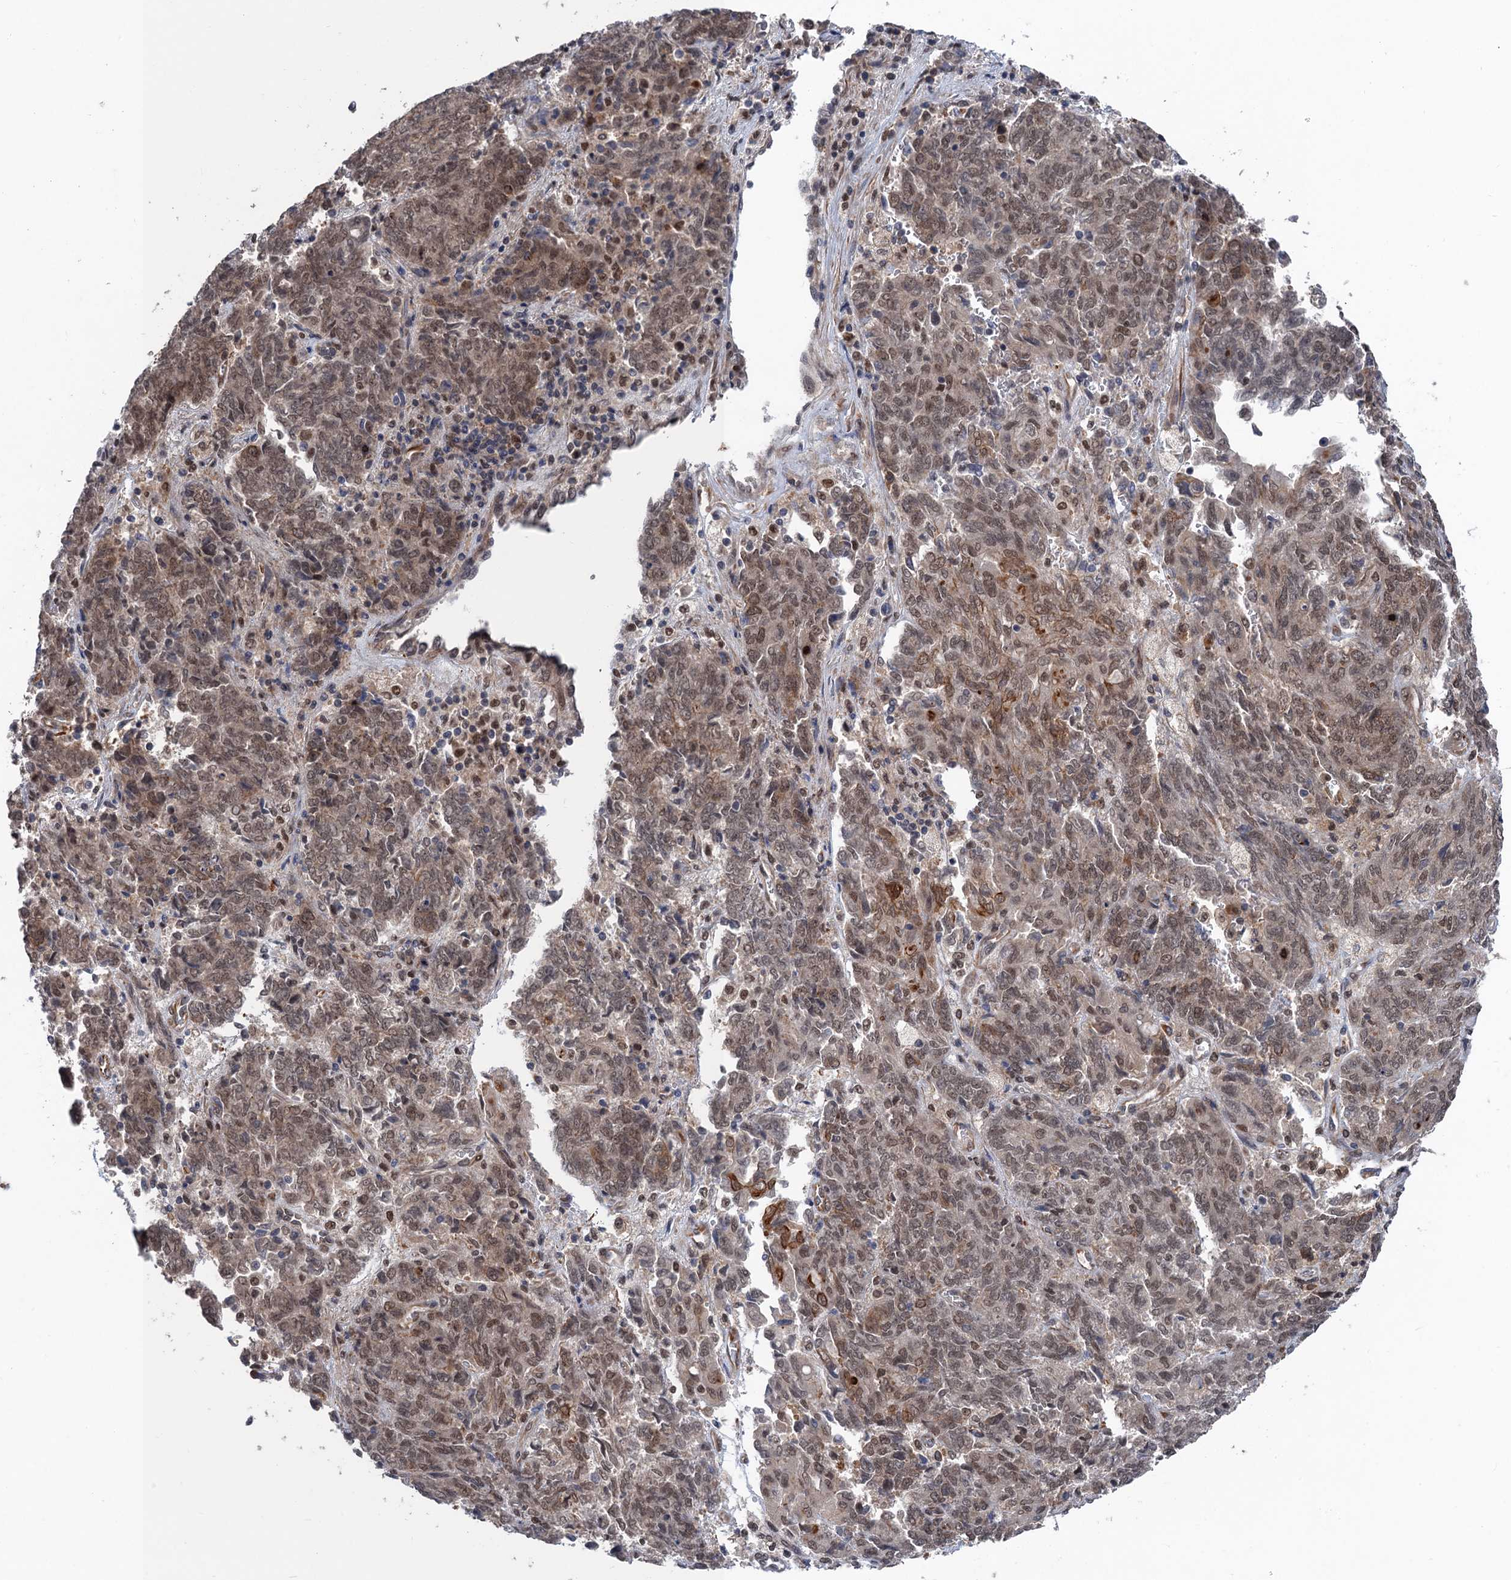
{"staining": {"intensity": "moderate", "quantity": ">75%", "location": "cytoplasmic/membranous"}, "tissue": "endometrial cancer", "cell_type": "Tumor cells", "image_type": "cancer", "snomed": [{"axis": "morphology", "description": "Adenocarcinoma, NOS"}, {"axis": "topography", "description": "Endometrium"}], "caption": "The micrograph shows immunohistochemical staining of endometrial adenocarcinoma. There is moderate cytoplasmic/membranous staining is appreciated in approximately >75% of tumor cells.", "gene": "TTC31", "patient": {"sex": "female", "age": 80}}